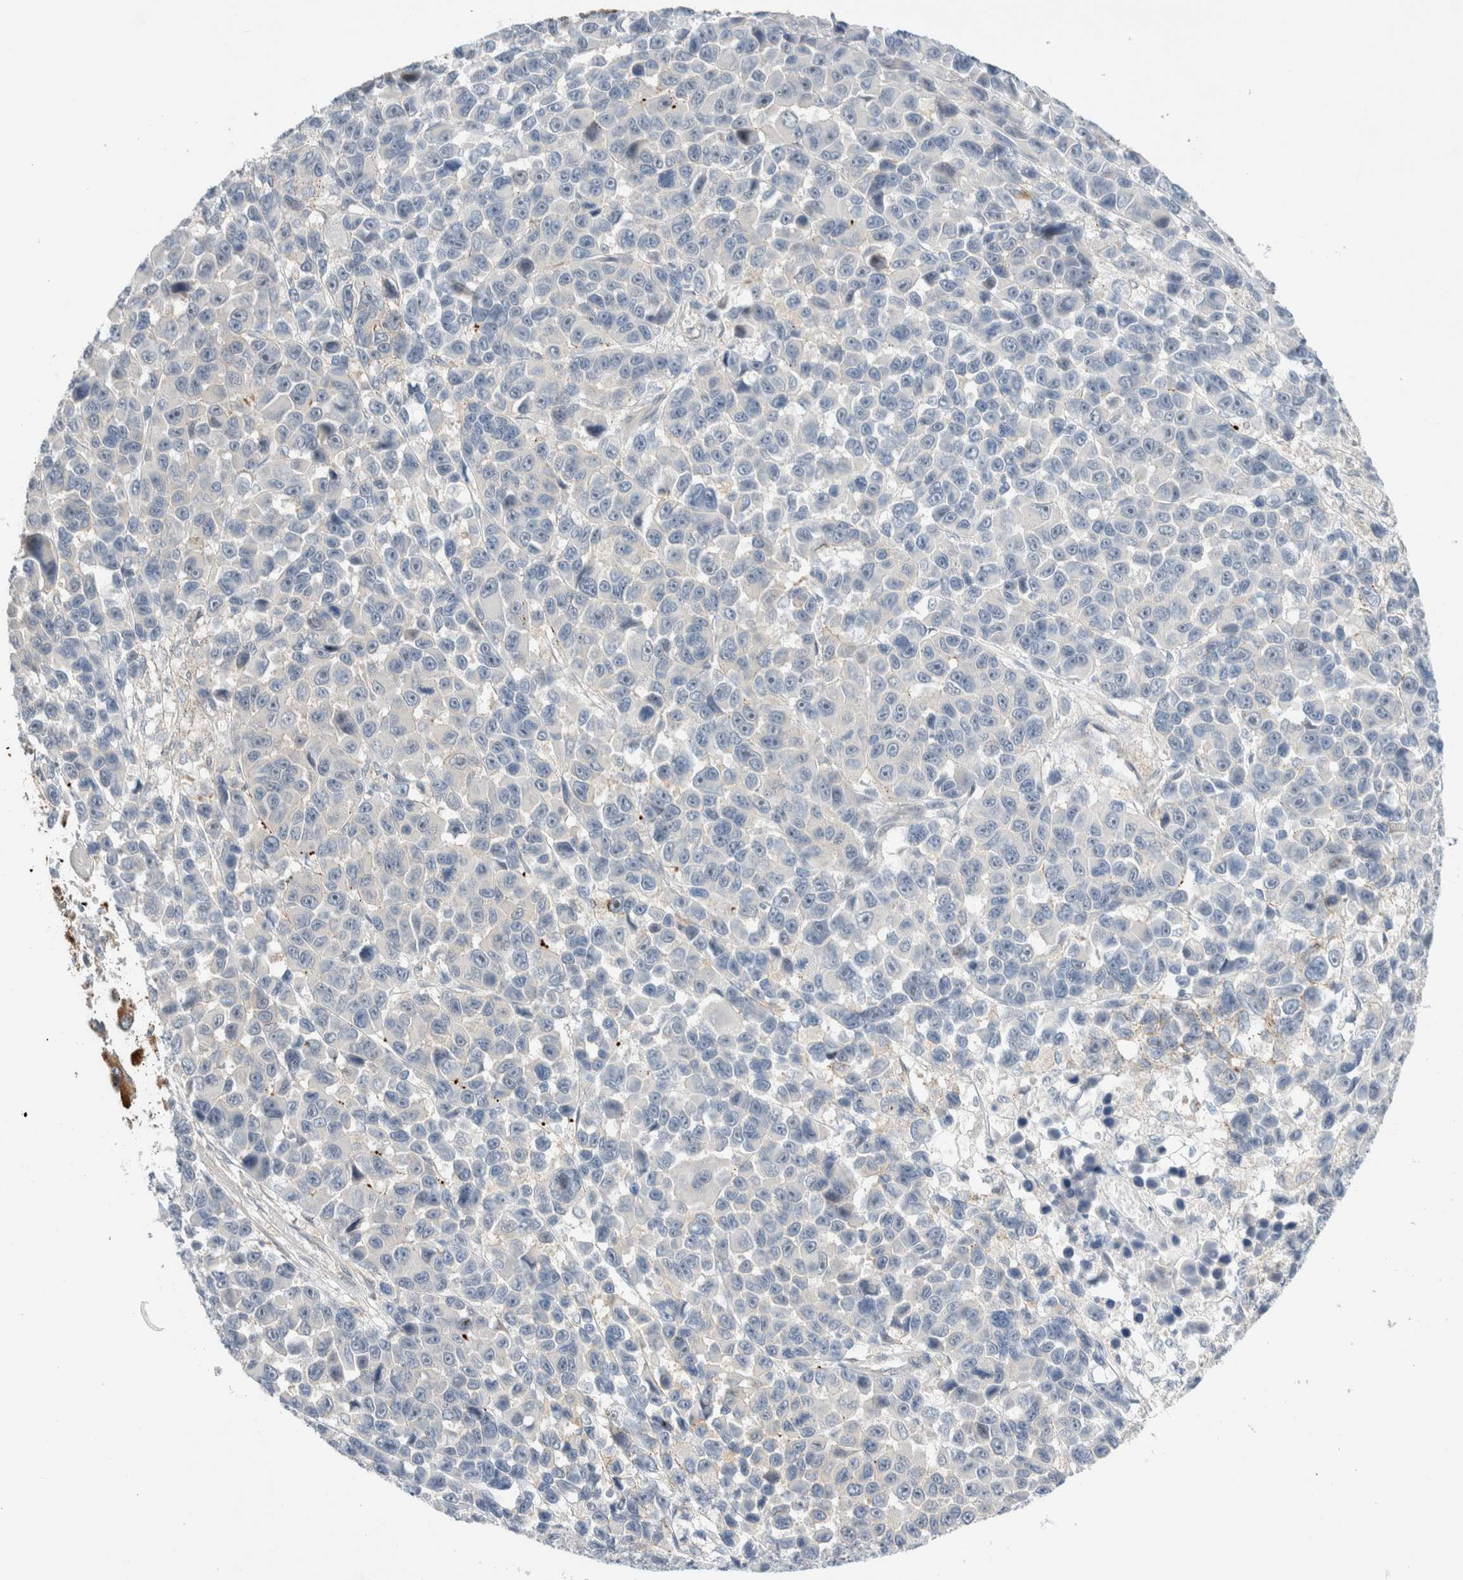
{"staining": {"intensity": "negative", "quantity": "none", "location": "none"}, "tissue": "melanoma", "cell_type": "Tumor cells", "image_type": "cancer", "snomed": [{"axis": "morphology", "description": "Malignant melanoma, NOS"}, {"axis": "topography", "description": "Skin"}], "caption": "Protein analysis of melanoma exhibits no significant staining in tumor cells.", "gene": "SDR16C5", "patient": {"sex": "male", "age": 53}}